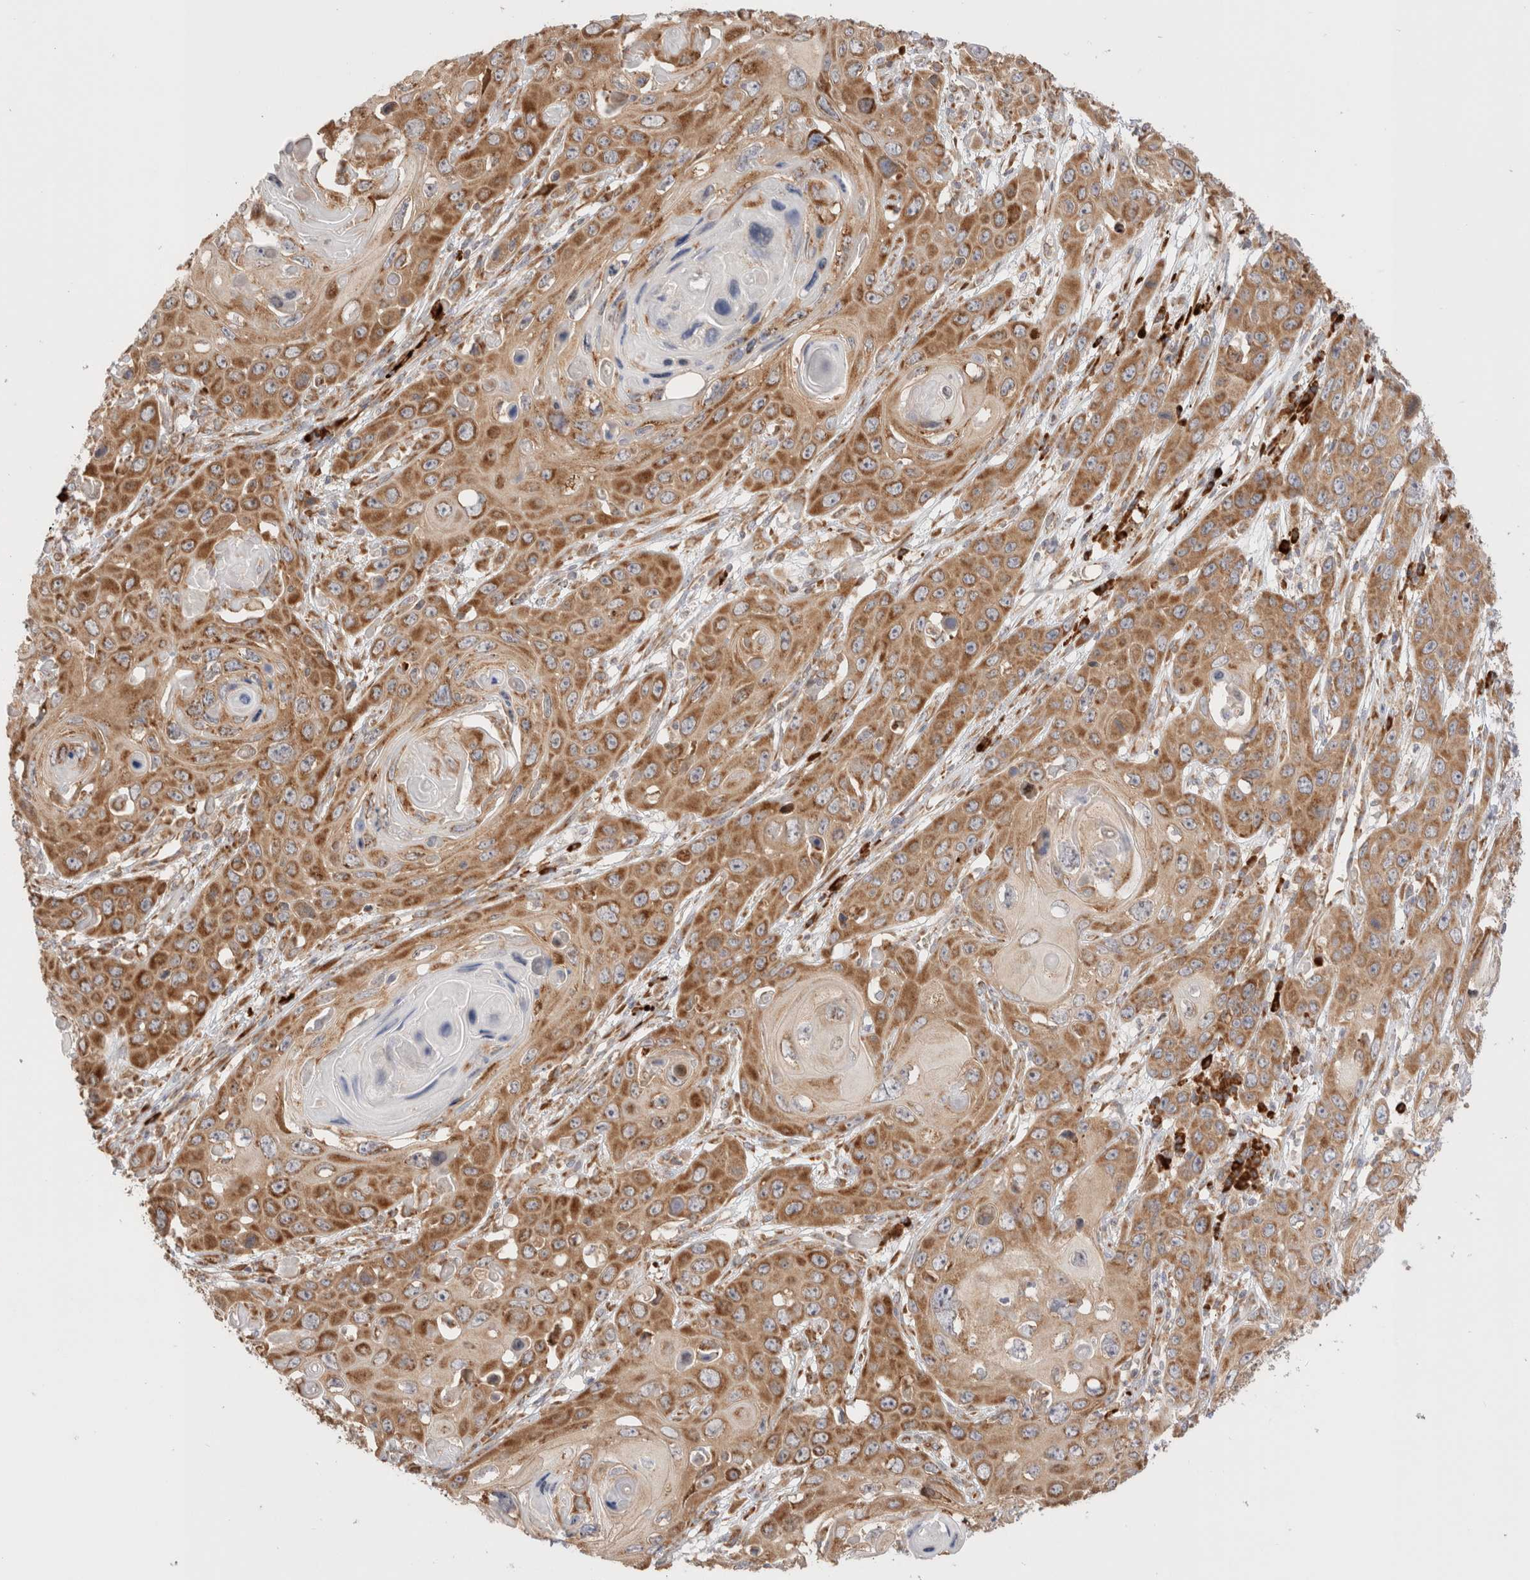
{"staining": {"intensity": "moderate", "quantity": ">75%", "location": "cytoplasmic/membranous"}, "tissue": "skin cancer", "cell_type": "Tumor cells", "image_type": "cancer", "snomed": [{"axis": "morphology", "description": "Squamous cell carcinoma, NOS"}, {"axis": "topography", "description": "Skin"}], "caption": "Skin cancer (squamous cell carcinoma) stained with a brown dye reveals moderate cytoplasmic/membranous positive staining in approximately >75% of tumor cells.", "gene": "UTS2B", "patient": {"sex": "male", "age": 55}}